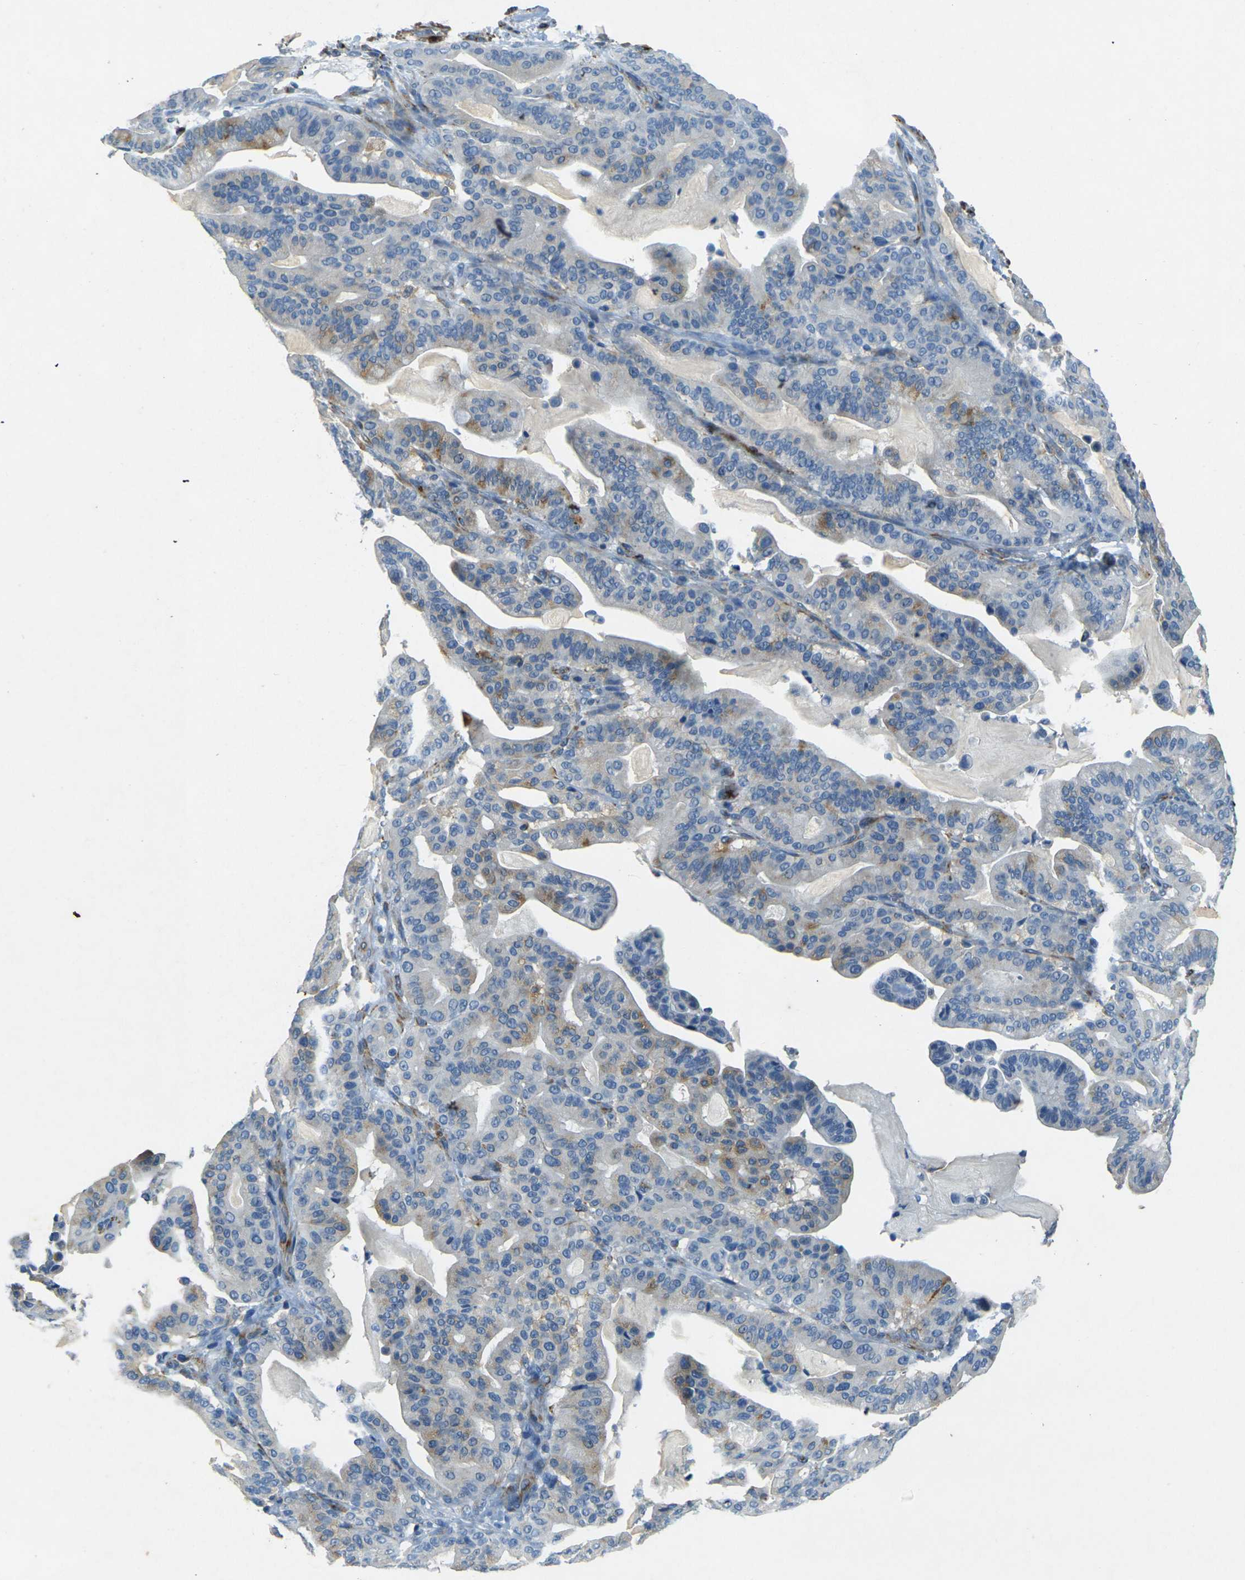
{"staining": {"intensity": "weak", "quantity": "<25%", "location": "cytoplasmic/membranous"}, "tissue": "pancreatic cancer", "cell_type": "Tumor cells", "image_type": "cancer", "snomed": [{"axis": "morphology", "description": "Adenocarcinoma, NOS"}, {"axis": "topography", "description": "Pancreas"}], "caption": "DAB (3,3'-diaminobenzidine) immunohistochemical staining of pancreatic cancer (adenocarcinoma) shows no significant expression in tumor cells. Nuclei are stained in blue.", "gene": "SORT1", "patient": {"sex": "male", "age": 63}}